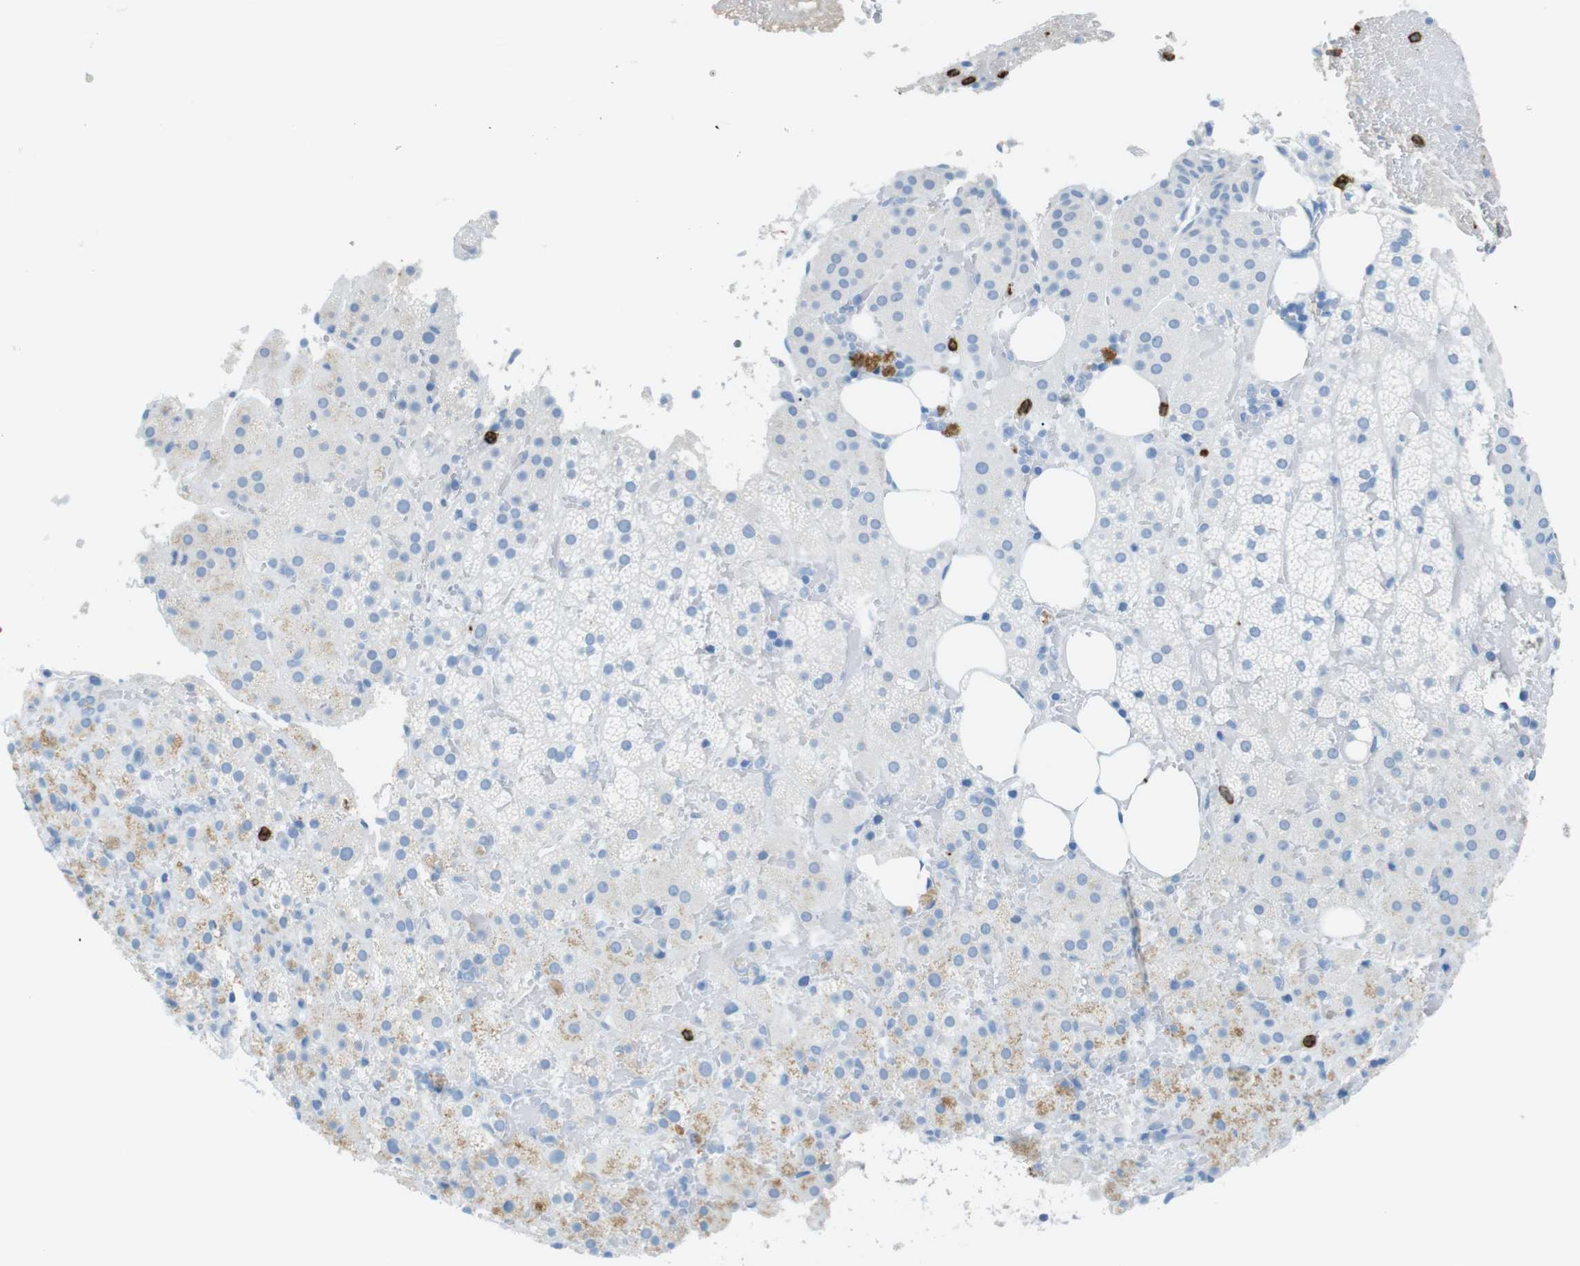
{"staining": {"intensity": "negative", "quantity": "none", "location": "none"}, "tissue": "adrenal gland", "cell_type": "Glandular cells", "image_type": "normal", "snomed": [{"axis": "morphology", "description": "Normal tissue, NOS"}, {"axis": "topography", "description": "Adrenal gland"}], "caption": "High magnification brightfield microscopy of normal adrenal gland stained with DAB (brown) and counterstained with hematoxylin (blue): glandular cells show no significant positivity.", "gene": "MCEMP1", "patient": {"sex": "female", "age": 59}}